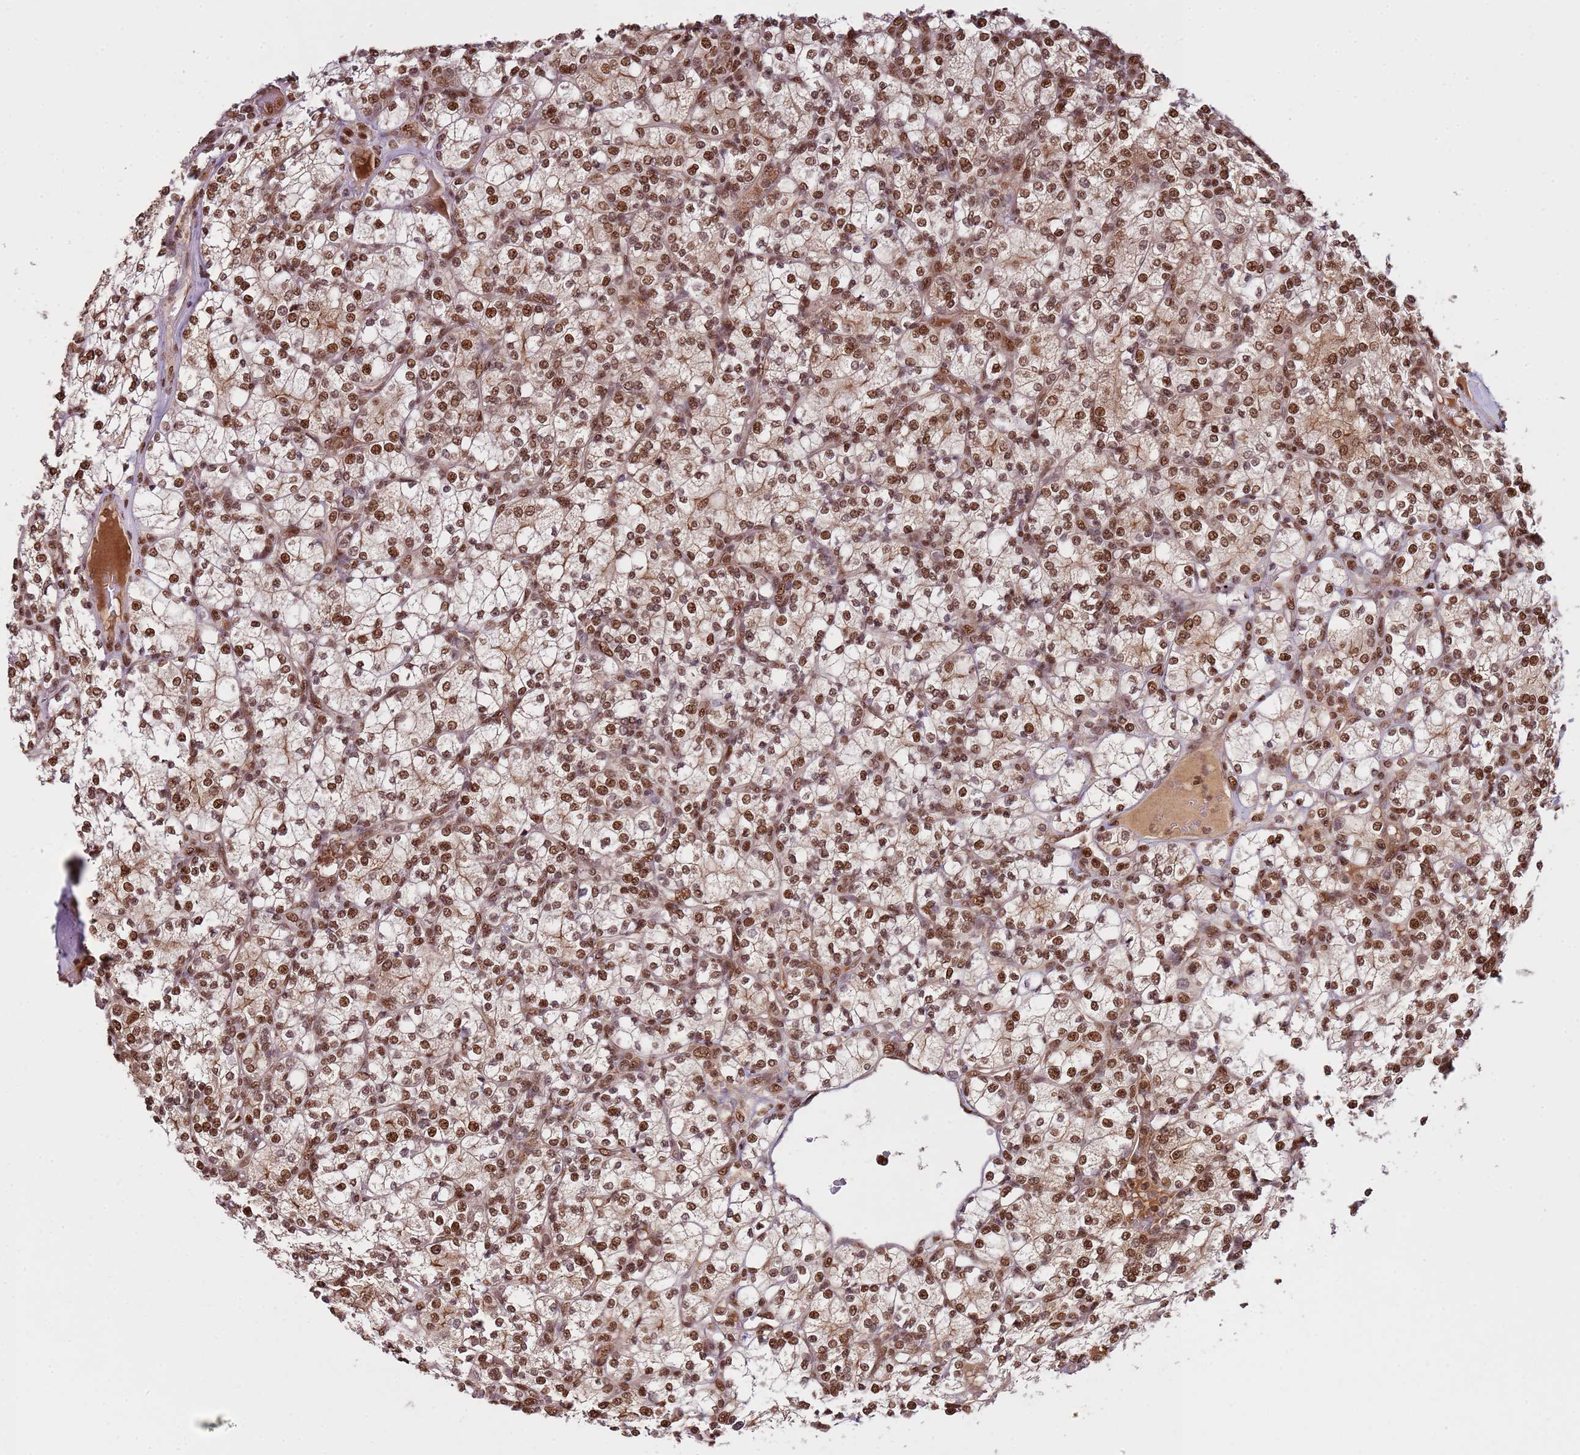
{"staining": {"intensity": "strong", "quantity": ">75%", "location": "nuclear"}, "tissue": "renal cancer", "cell_type": "Tumor cells", "image_type": "cancer", "snomed": [{"axis": "morphology", "description": "Adenocarcinoma, NOS"}, {"axis": "topography", "description": "Kidney"}], "caption": "Immunohistochemistry histopathology image of human renal cancer (adenocarcinoma) stained for a protein (brown), which reveals high levels of strong nuclear expression in approximately >75% of tumor cells.", "gene": "ZBTB12", "patient": {"sex": "male", "age": 77}}